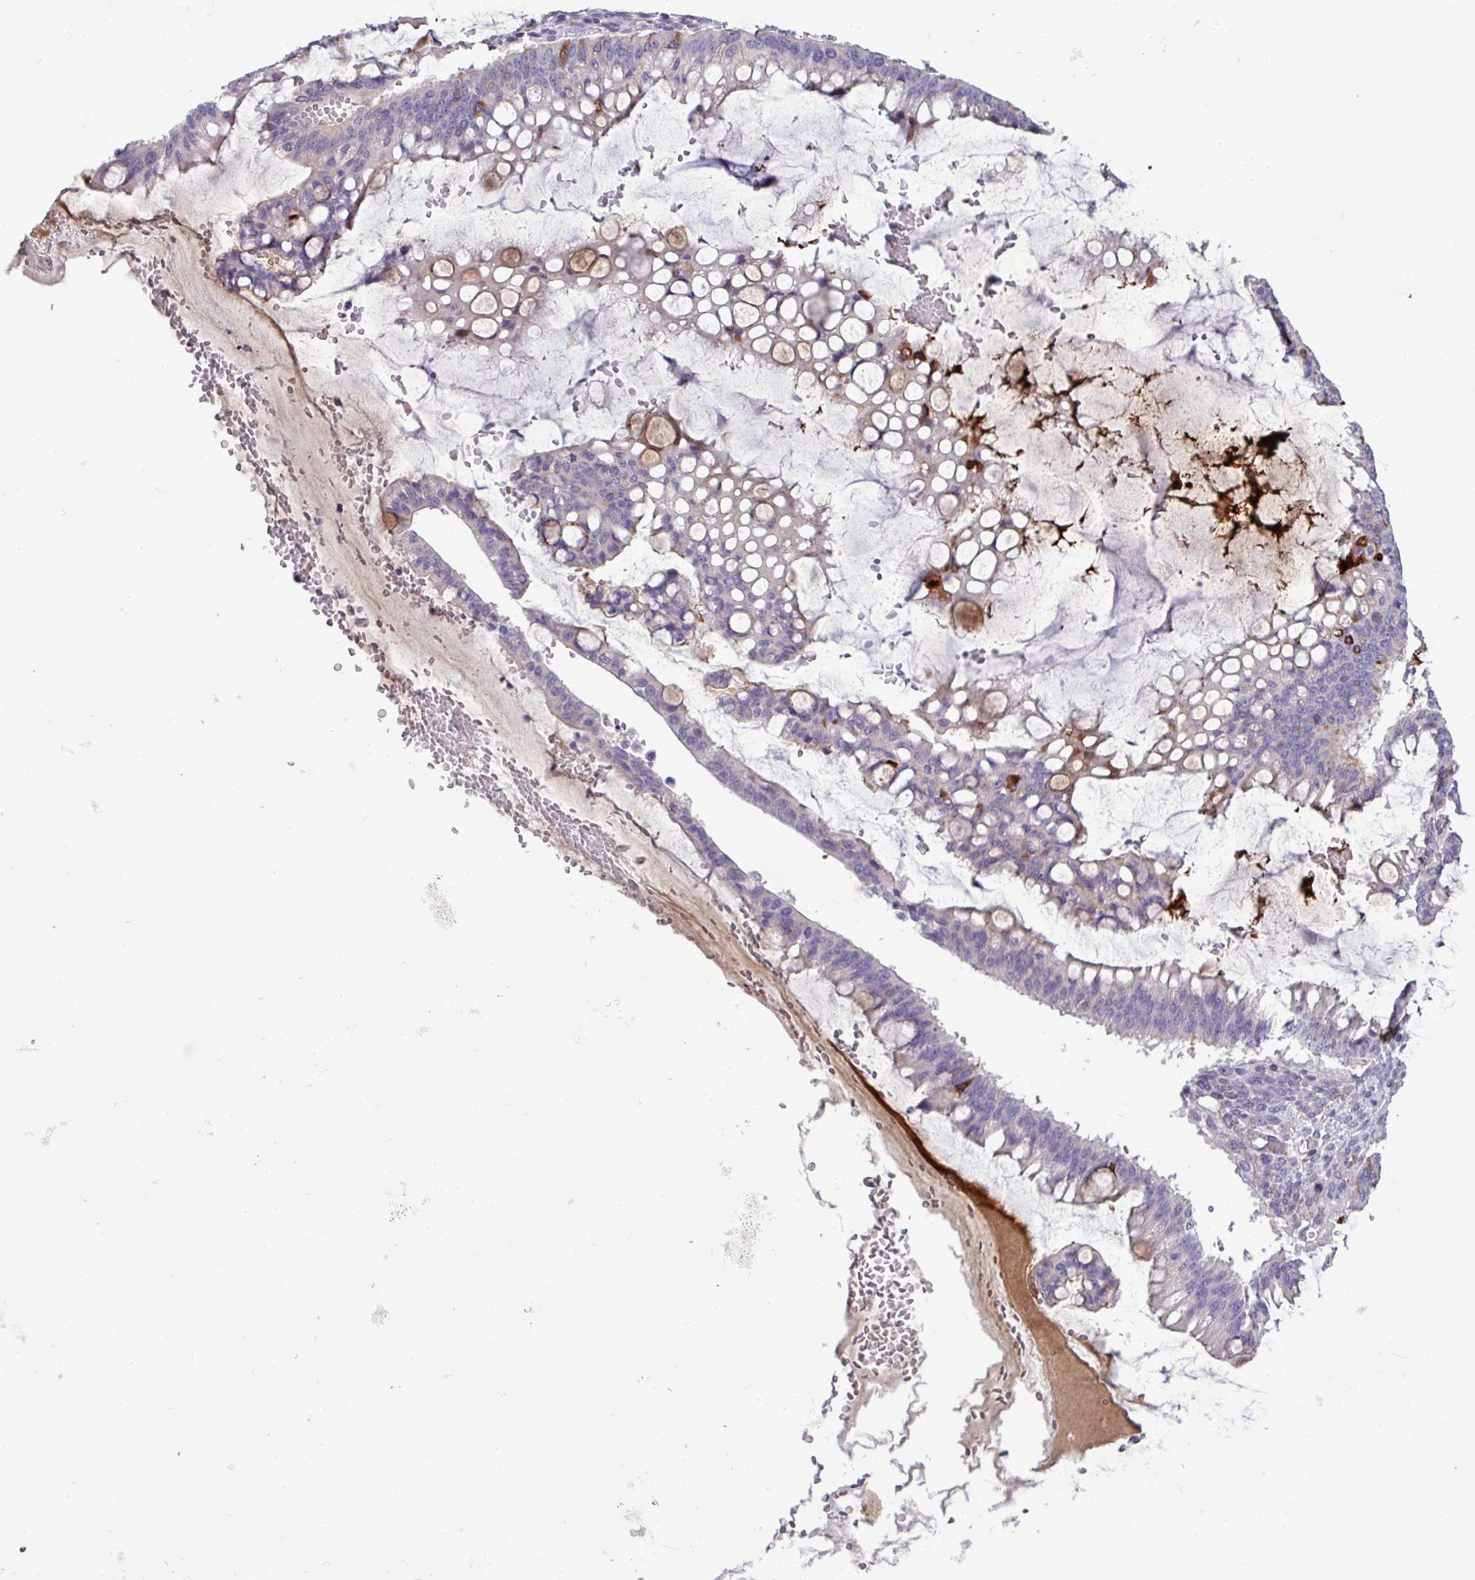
{"staining": {"intensity": "weak", "quantity": "<25%", "location": "cytoplasmic/membranous"}, "tissue": "ovarian cancer", "cell_type": "Tumor cells", "image_type": "cancer", "snomed": [{"axis": "morphology", "description": "Cystadenocarcinoma, mucinous, NOS"}, {"axis": "topography", "description": "Ovary"}], "caption": "Tumor cells are negative for brown protein staining in ovarian cancer. (DAB (3,3'-diaminobenzidine) immunohistochemistry with hematoxylin counter stain).", "gene": "CD248", "patient": {"sex": "female", "age": 73}}